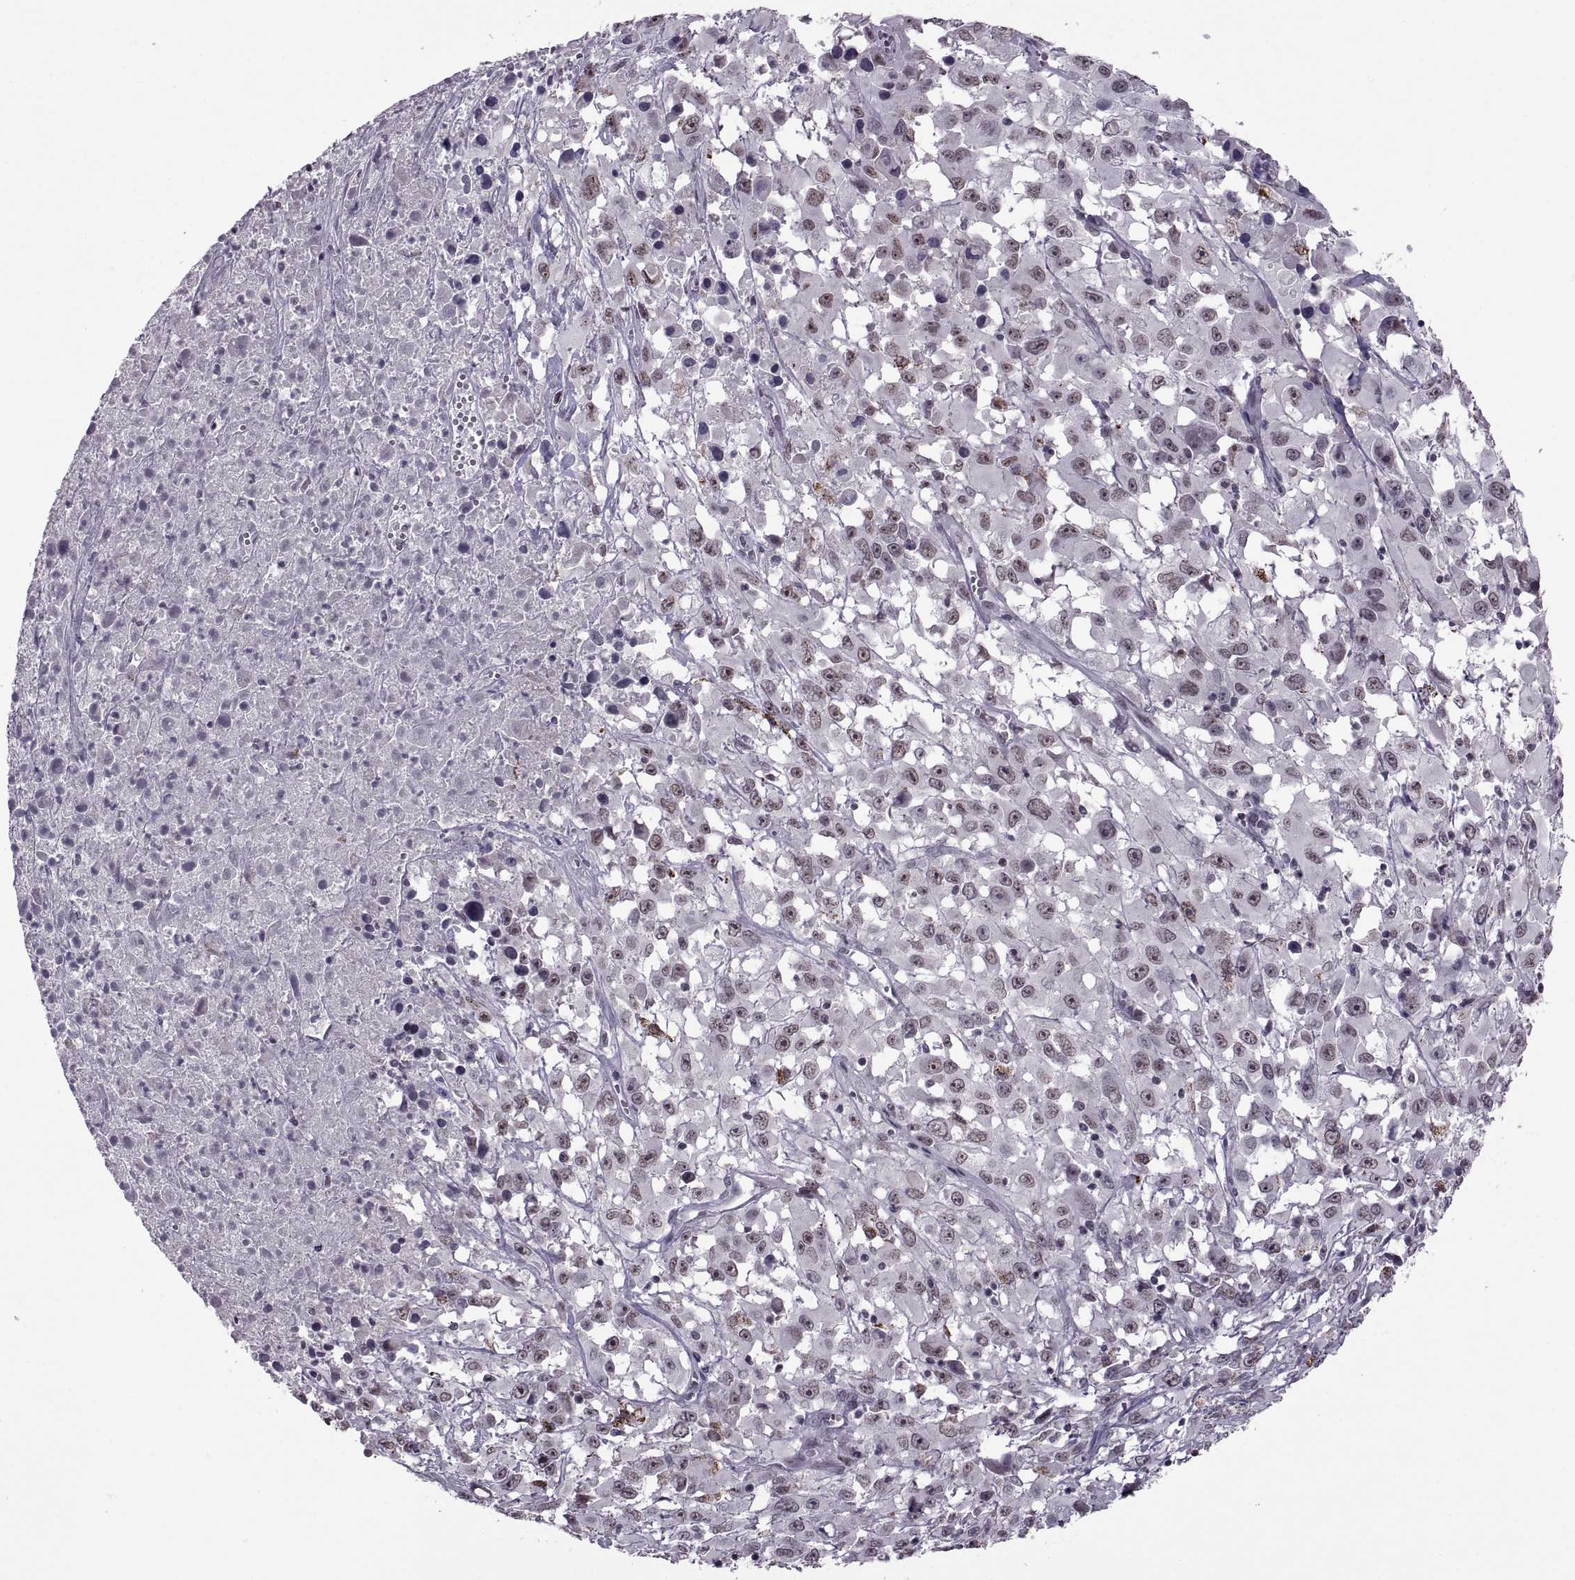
{"staining": {"intensity": "weak", "quantity": ">75%", "location": "nuclear"}, "tissue": "melanoma", "cell_type": "Tumor cells", "image_type": "cancer", "snomed": [{"axis": "morphology", "description": "Malignant melanoma, Metastatic site"}, {"axis": "topography", "description": "Soft tissue"}], "caption": "Melanoma stained with immunohistochemistry (IHC) displays weak nuclear expression in approximately >75% of tumor cells.", "gene": "OTP", "patient": {"sex": "male", "age": 50}}